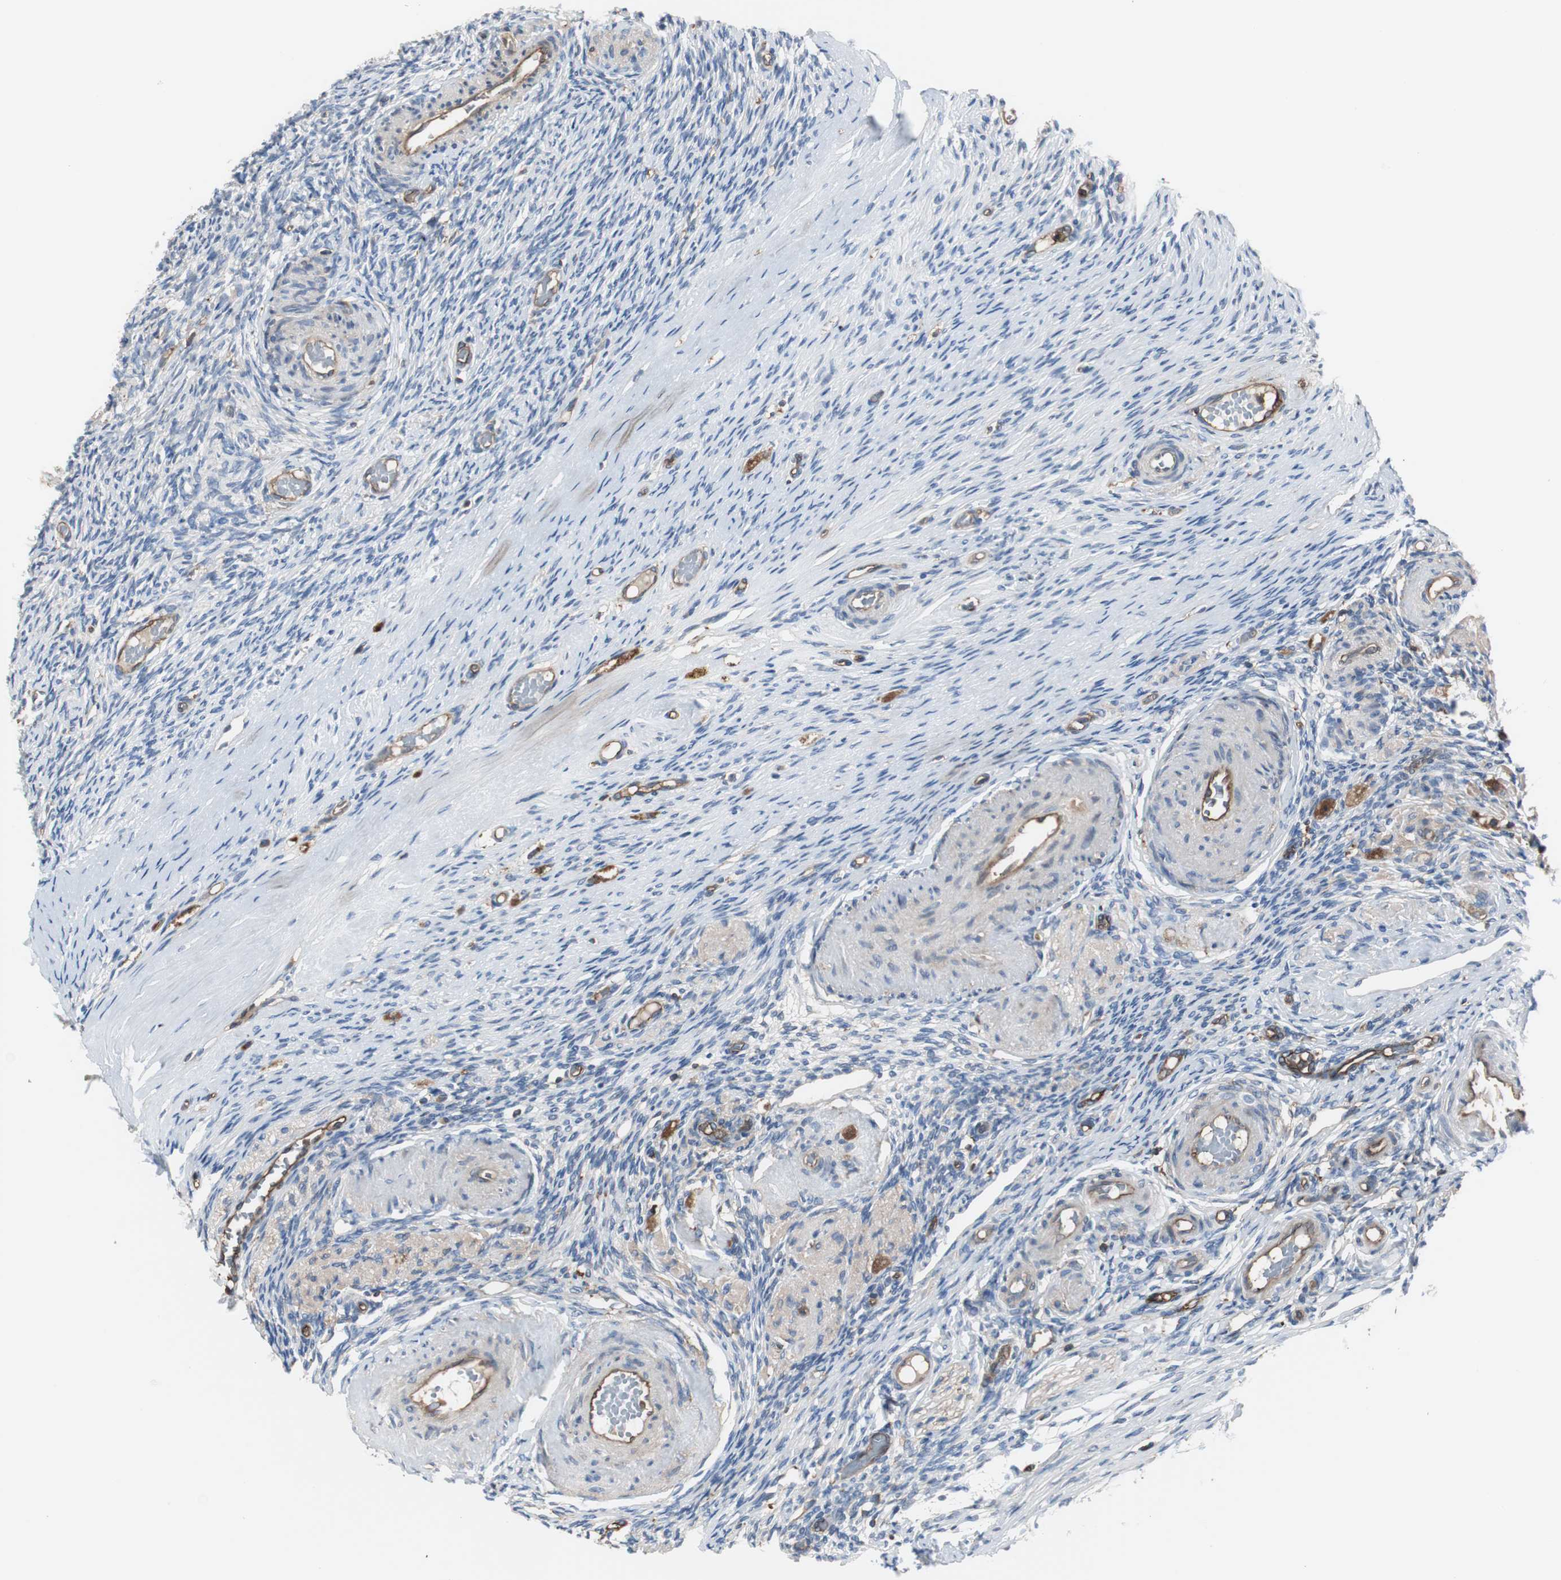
{"staining": {"intensity": "negative", "quantity": "none", "location": "none"}, "tissue": "ovary", "cell_type": "Ovarian stroma cells", "image_type": "normal", "snomed": [{"axis": "morphology", "description": "Normal tissue, NOS"}, {"axis": "topography", "description": "Ovary"}], "caption": "Ovarian stroma cells are negative for brown protein staining in benign ovary. The staining was performed using DAB to visualize the protein expression in brown, while the nuclei were stained in blue with hematoxylin (Magnification: 20x).", "gene": "B2M", "patient": {"sex": "female", "age": 60}}